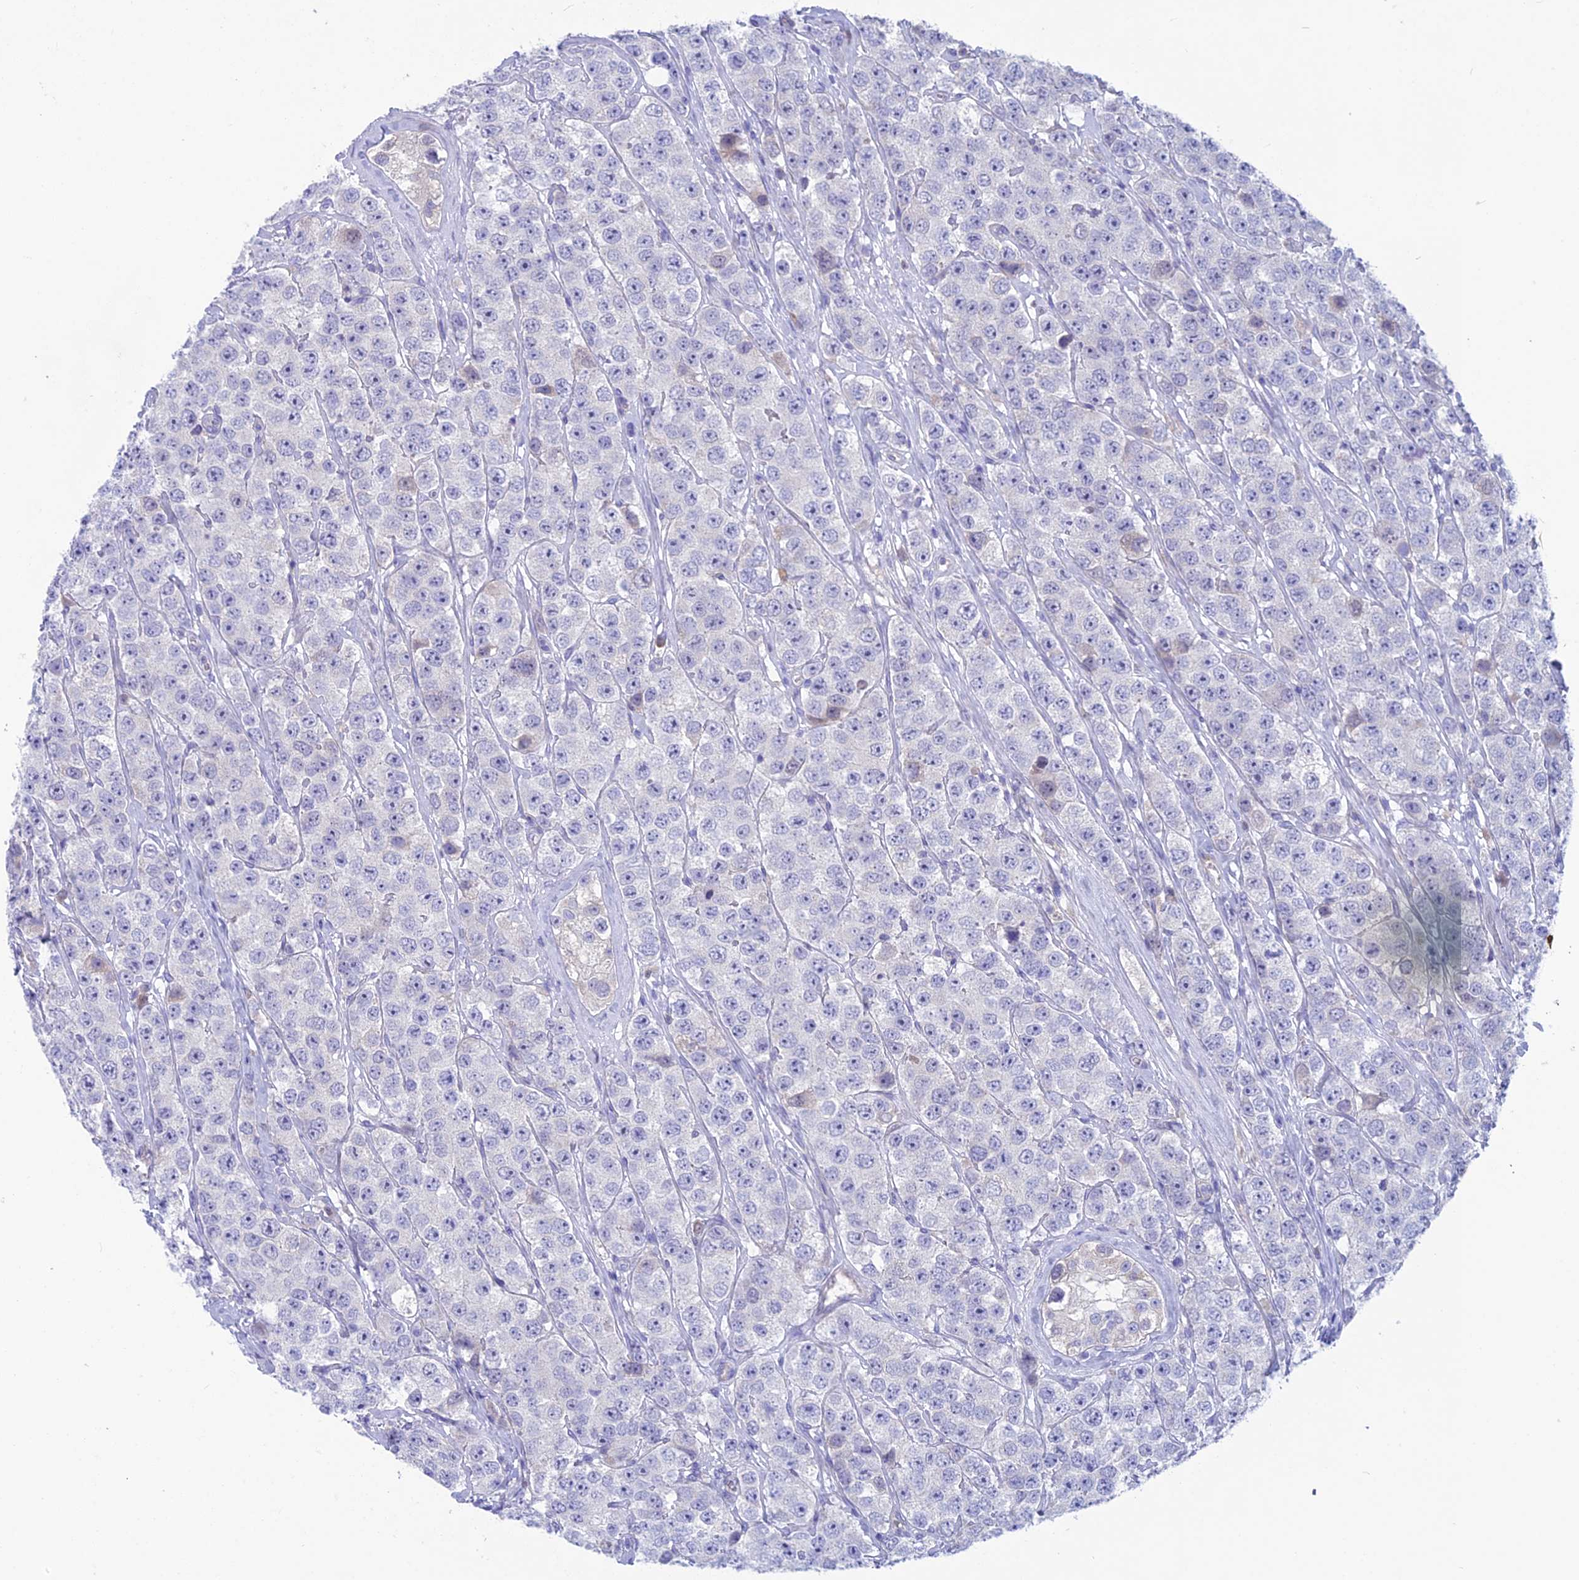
{"staining": {"intensity": "negative", "quantity": "none", "location": "none"}, "tissue": "testis cancer", "cell_type": "Tumor cells", "image_type": "cancer", "snomed": [{"axis": "morphology", "description": "Seminoma, NOS"}, {"axis": "topography", "description": "Testis"}], "caption": "DAB immunohistochemical staining of seminoma (testis) shows no significant expression in tumor cells.", "gene": "SNTN", "patient": {"sex": "male", "age": 28}}